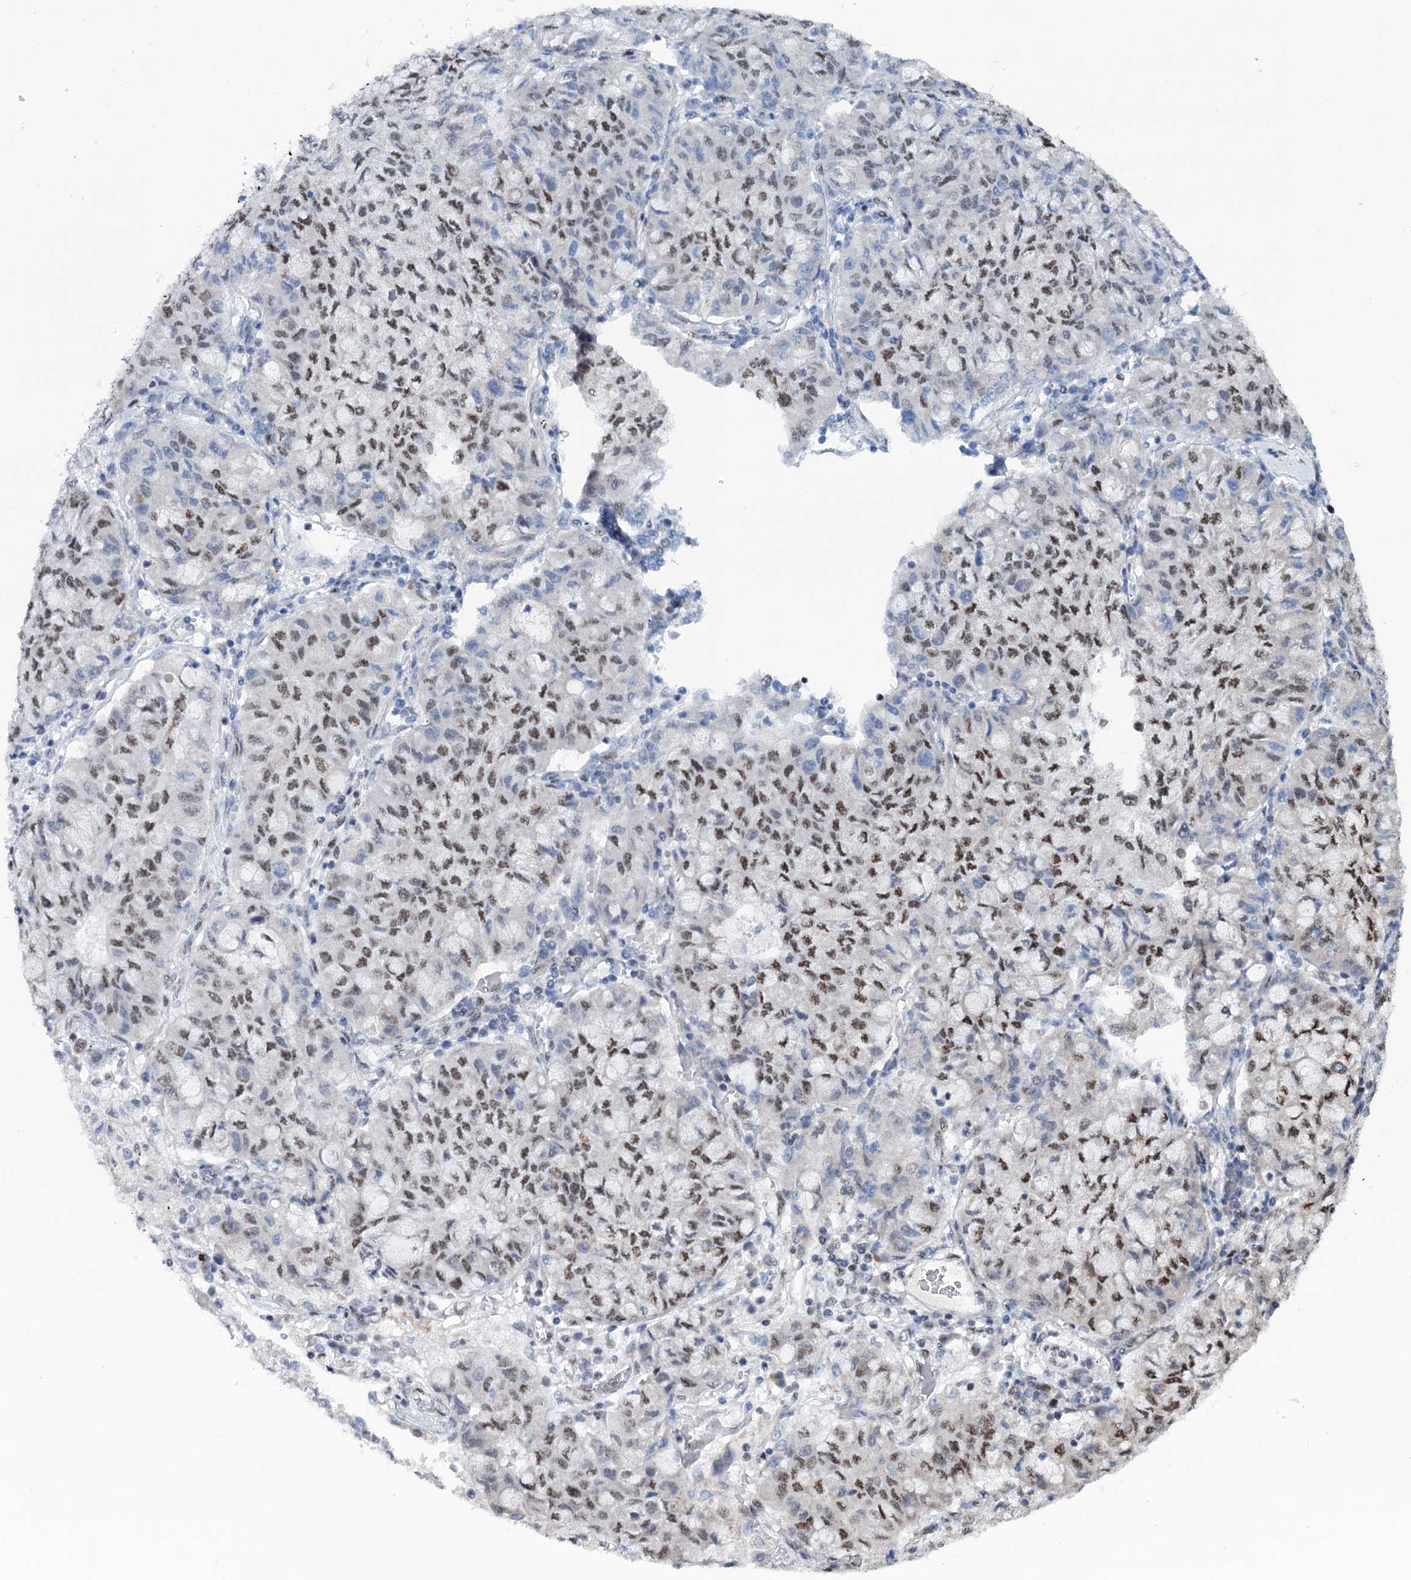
{"staining": {"intensity": "moderate", "quantity": "25%-75%", "location": "nuclear"}, "tissue": "lung cancer", "cell_type": "Tumor cells", "image_type": "cancer", "snomed": [{"axis": "morphology", "description": "Squamous cell carcinoma, NOS"}, {"axis": "topography", "description": "Lung"}], "caption": "Immunohistochemical staining of human lung cancer (squamous cell carcinoma) shows medium levels of moderate nuclear protein expression in about 25%-75% of tumor cells. The protein of interest is shown in brown color, while the nuclei are stained blue.", "gene": "SREK1", "patient": {"sex": "male", "age": 74}}